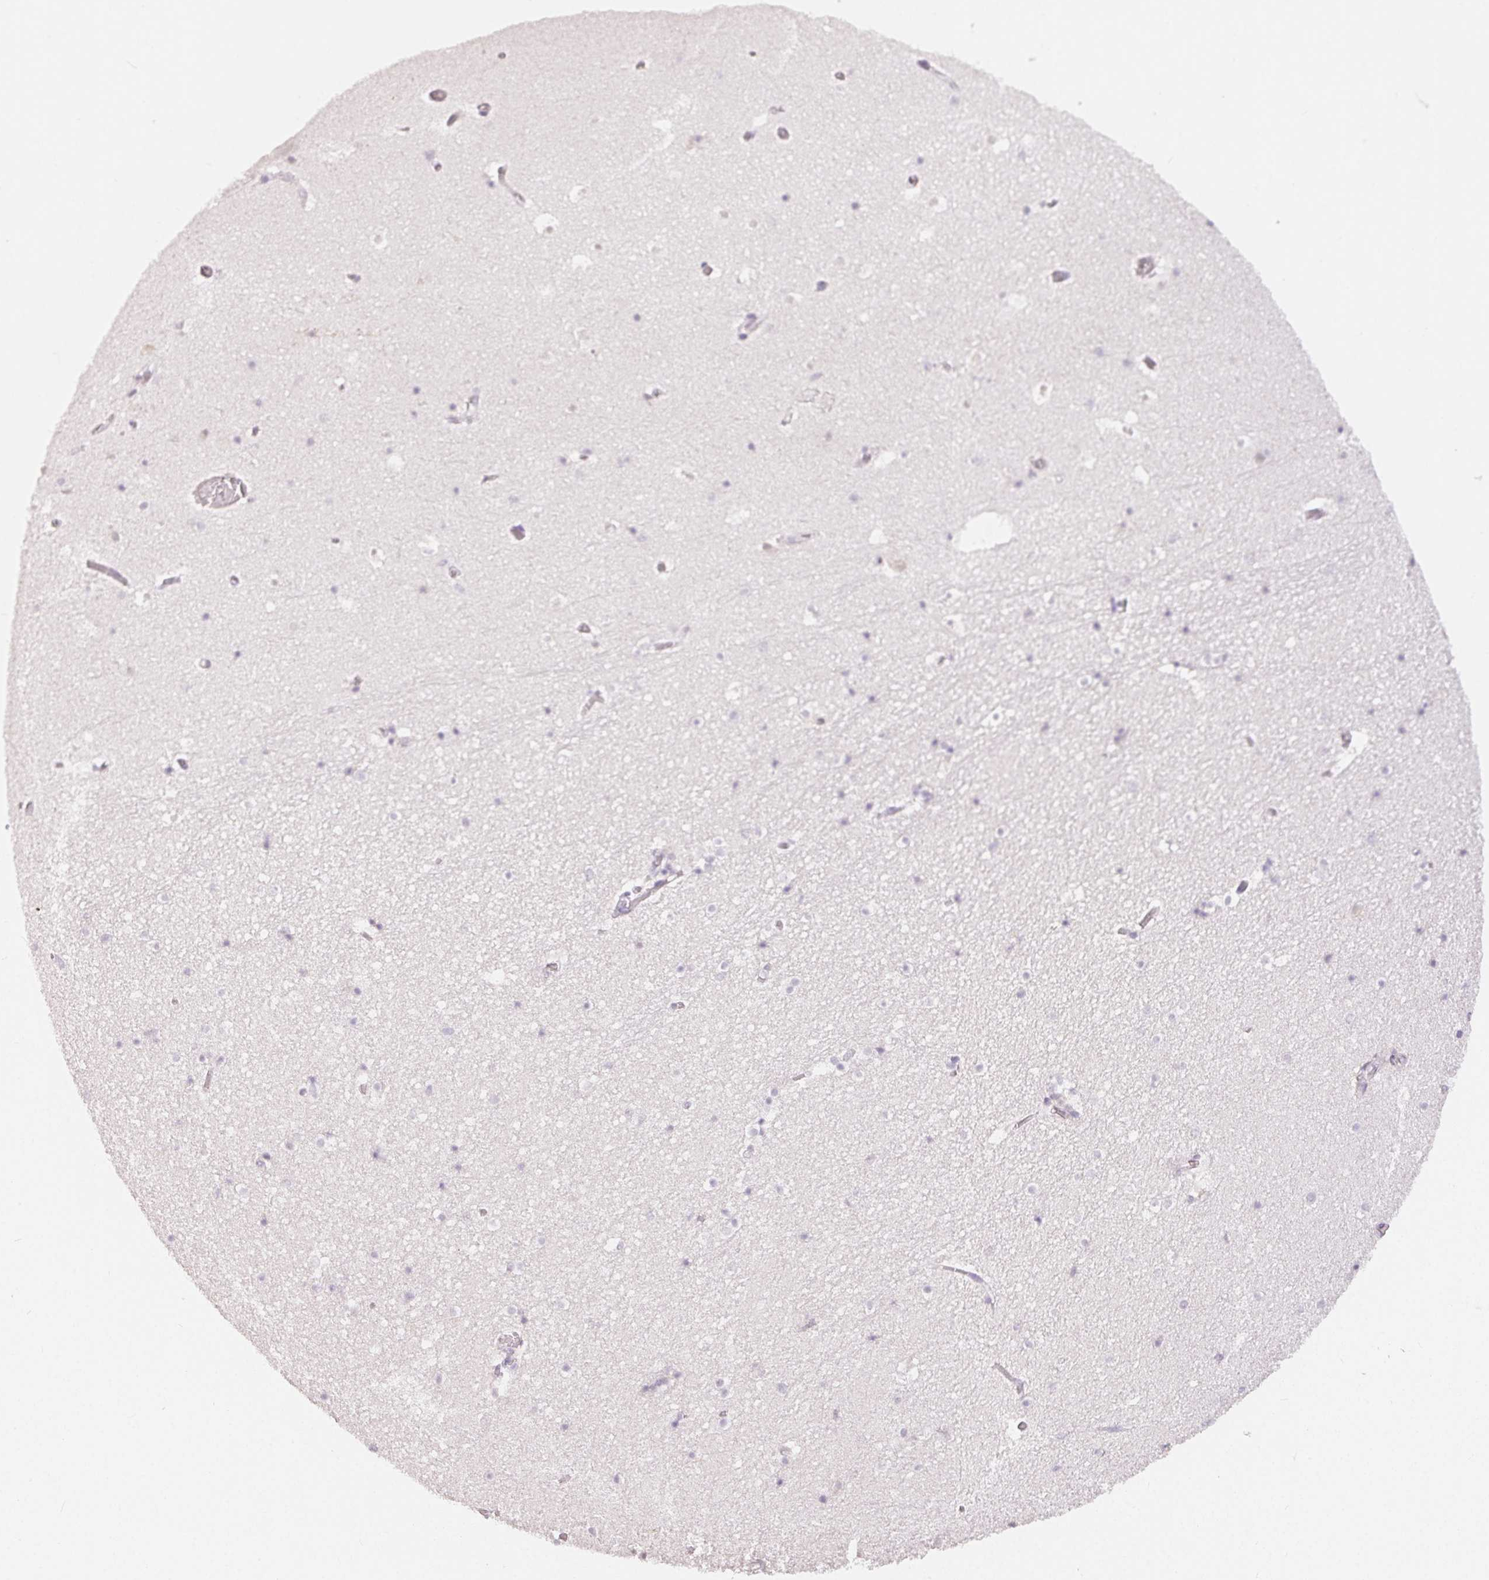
{"staining": {"intensity": "negative", "quantity": "none", "location": "none"}, "tissue": "hippocampus", "cell_type": "Glial cells", "image_type": "normal", "snomed": [{"axis": "morphology", "description": "Normal tissue, NOS"}, {"axis": "topography", "description": "Hippocampus"}], "caption": "A histopathology image of human hippocampus is negative for staining in glial cells. (DAB (3,3'-diaminobenzidine) immunohistochemistry (IHC) visualized using brightfield microscopy, high magnification).", "gene": "TMEM174", "patient": {"sex": "male", "age": 26}}